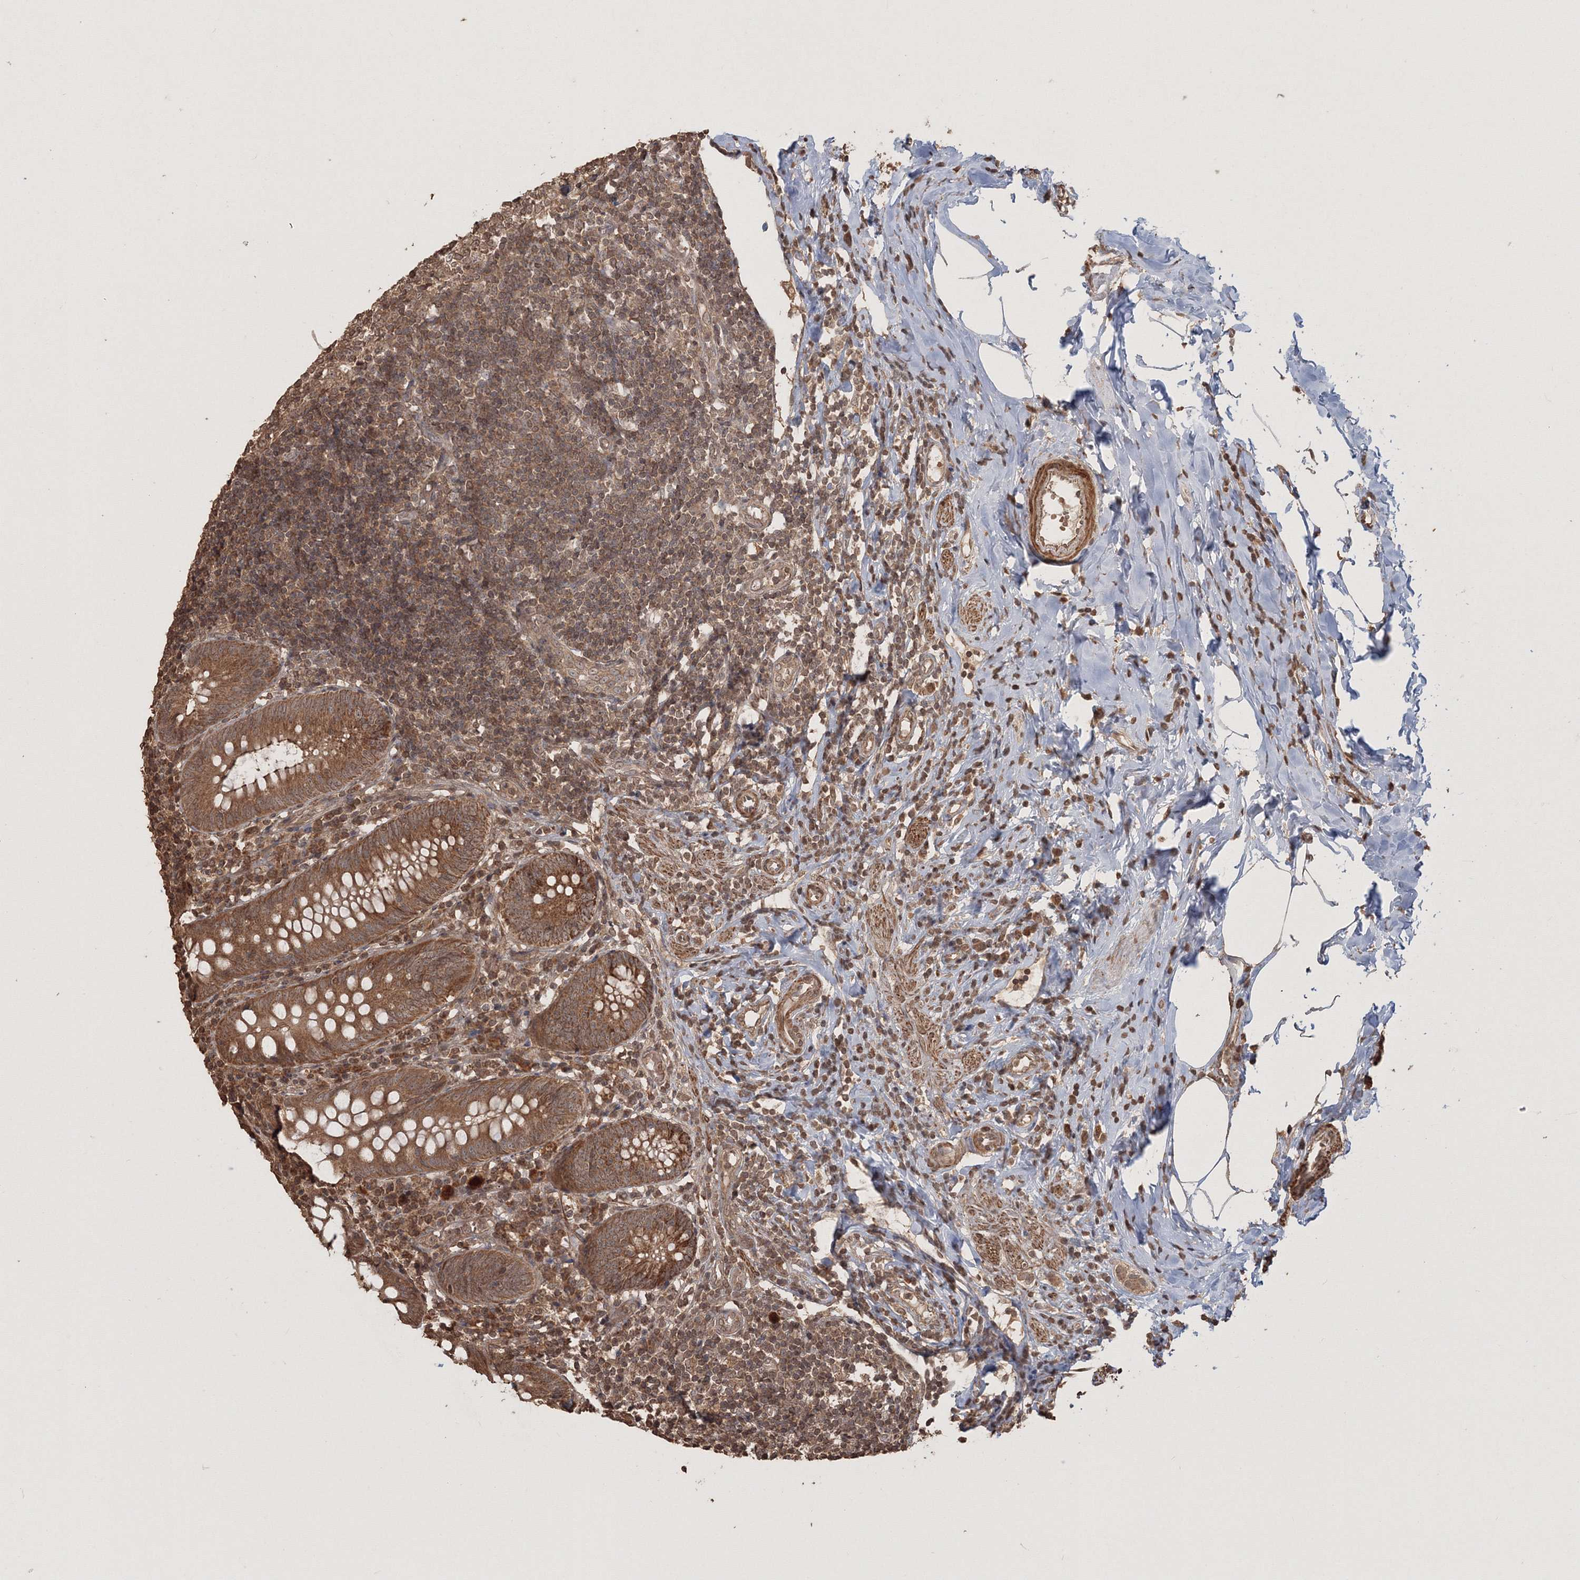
{"staining": {"intensity": "moderate", "quantity": ">75%", "location": "cytoplasmic/membranous"}, "tissue": "appendix", "cell_type": "Glandular cells", "image_type": "normal", "snomed": [{"axis": "morphology", "description": "Normal tissue, NOS"}, {"axis": "topography", "description": "Appendix"}], "caption": "Immunohistochemical staining of benign appendix reveals moderate cytoplasmic/membranous protein positivity in about >75% of glandular cells. Ihc stains the protein of interest in brown and the nuclei are stained blue.", "gene": "CCDC122", "patient": {"sex": "female", "age": 54}}